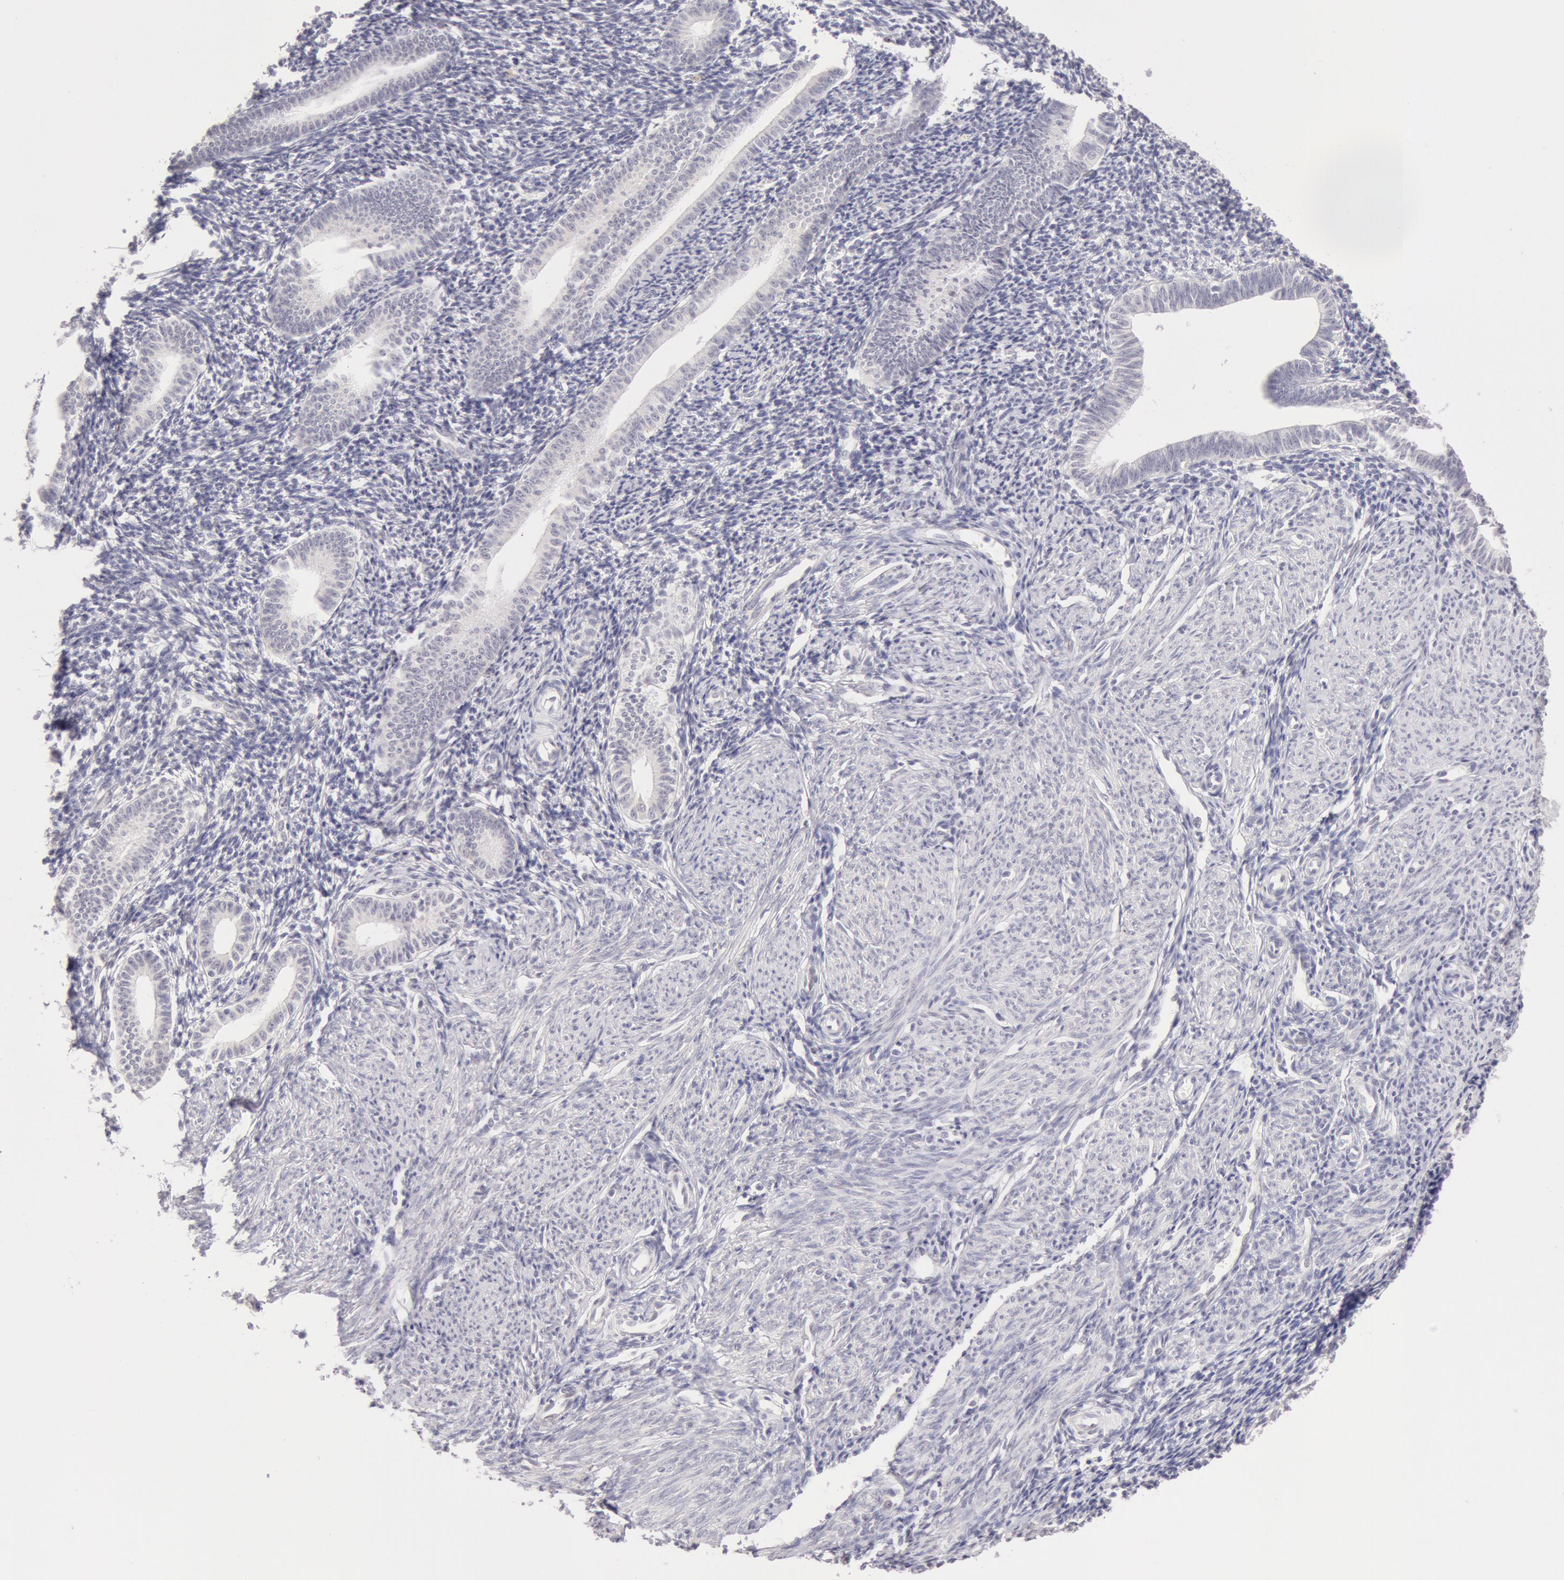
{"staining": {"intensity": "negative", "quantity": "none", "location": "none"}, "tissue": "endometrium", "cell_type": "Cells in endometrial stroma", "image_type": "normal", "snomed": [{"axis": "morphology", "description": "Normal tissue, NOS"}, {"axis": "topography", "description": "Endometrium"}], "caption": "Micrograph shows no significant protein expression in cells in endometrial stroma of unremarkable endometrium. (Brightfield microscopy of DAB (3,3'-diaminobenzidine) IHC at high magnification).", "gene": "ZNF597", "patient": {"sex": "female", "age": 52}}